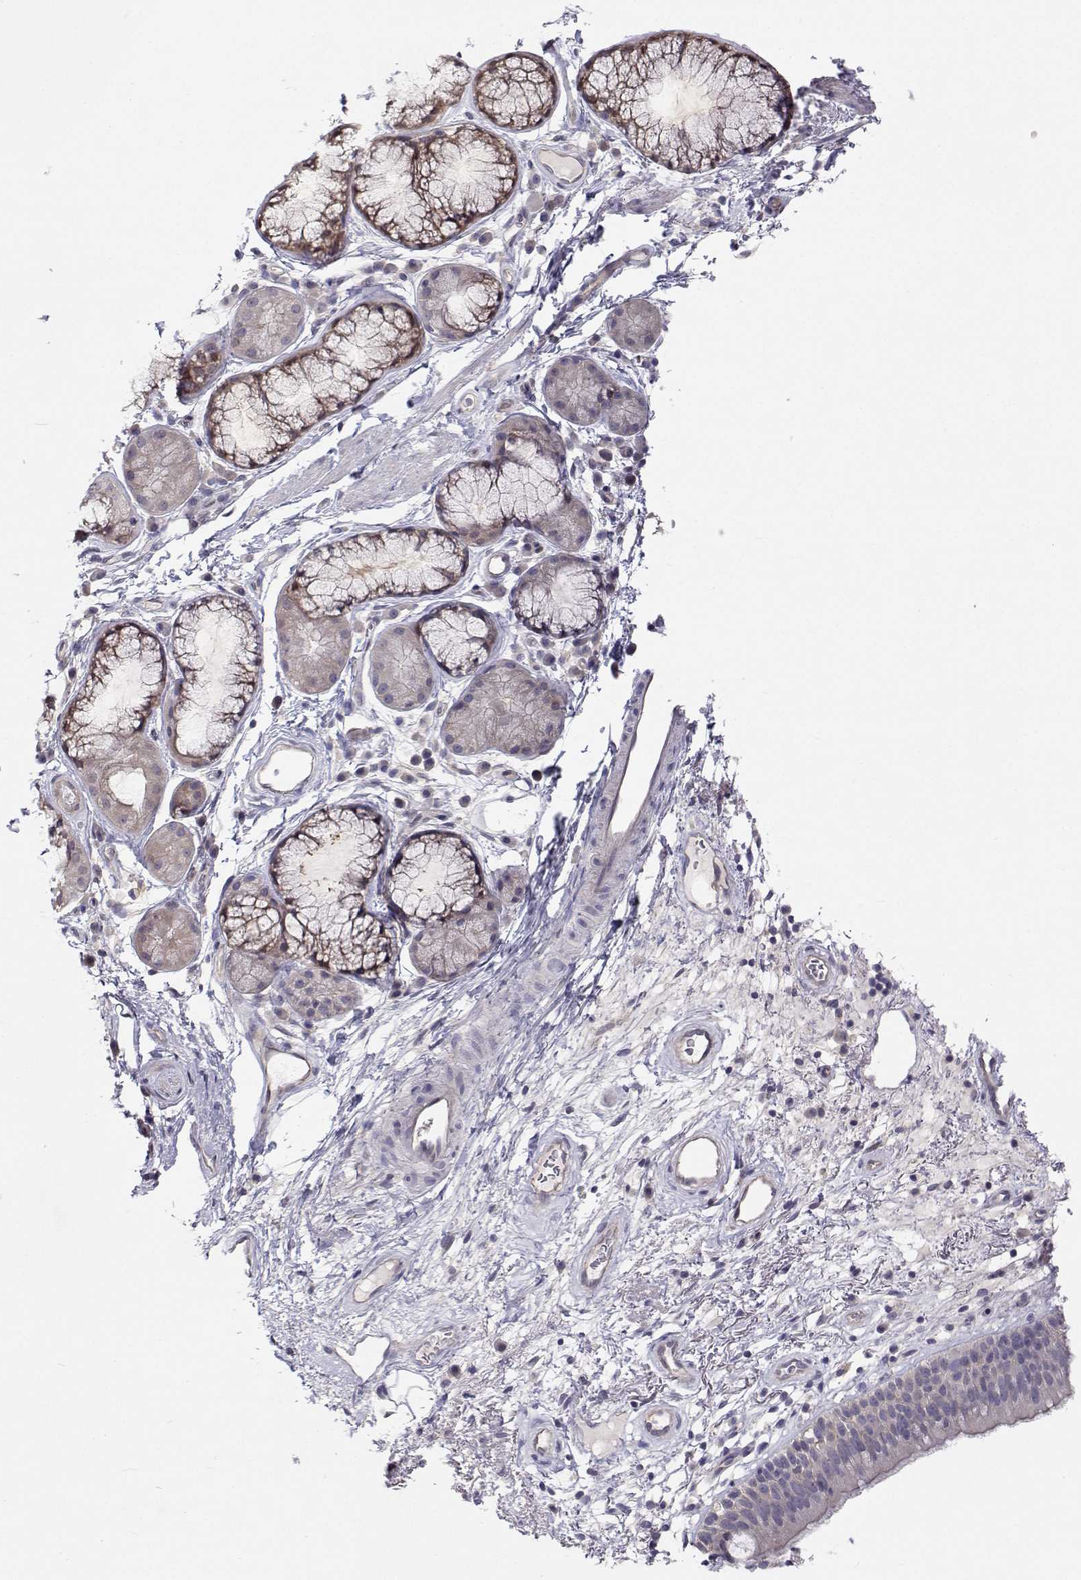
{"staining": {"intensity": "negative", "quantity": "none", "location": "none"}, "tissue": "bronchus", "cell_type": "Respiratory epithelial cells", "image_type": "normal", "snomed": [{"axis": "morphology", "description": "Normal tissue, NOS"}, {"axis": "topography", "description": "Cartilage tissue"}, {"axis": "topography", "description": "Bronchus"}], "caption": "A high-resolution histopathology image shows immunohistochemistry staining of benign bronchus, which demonstrates no significant positivity in respiratory epithelial cells. (DAB immunohistochemistry, high magnification).", "gene": "MYPN", "patient": {"sex": "male", "age": 58}}